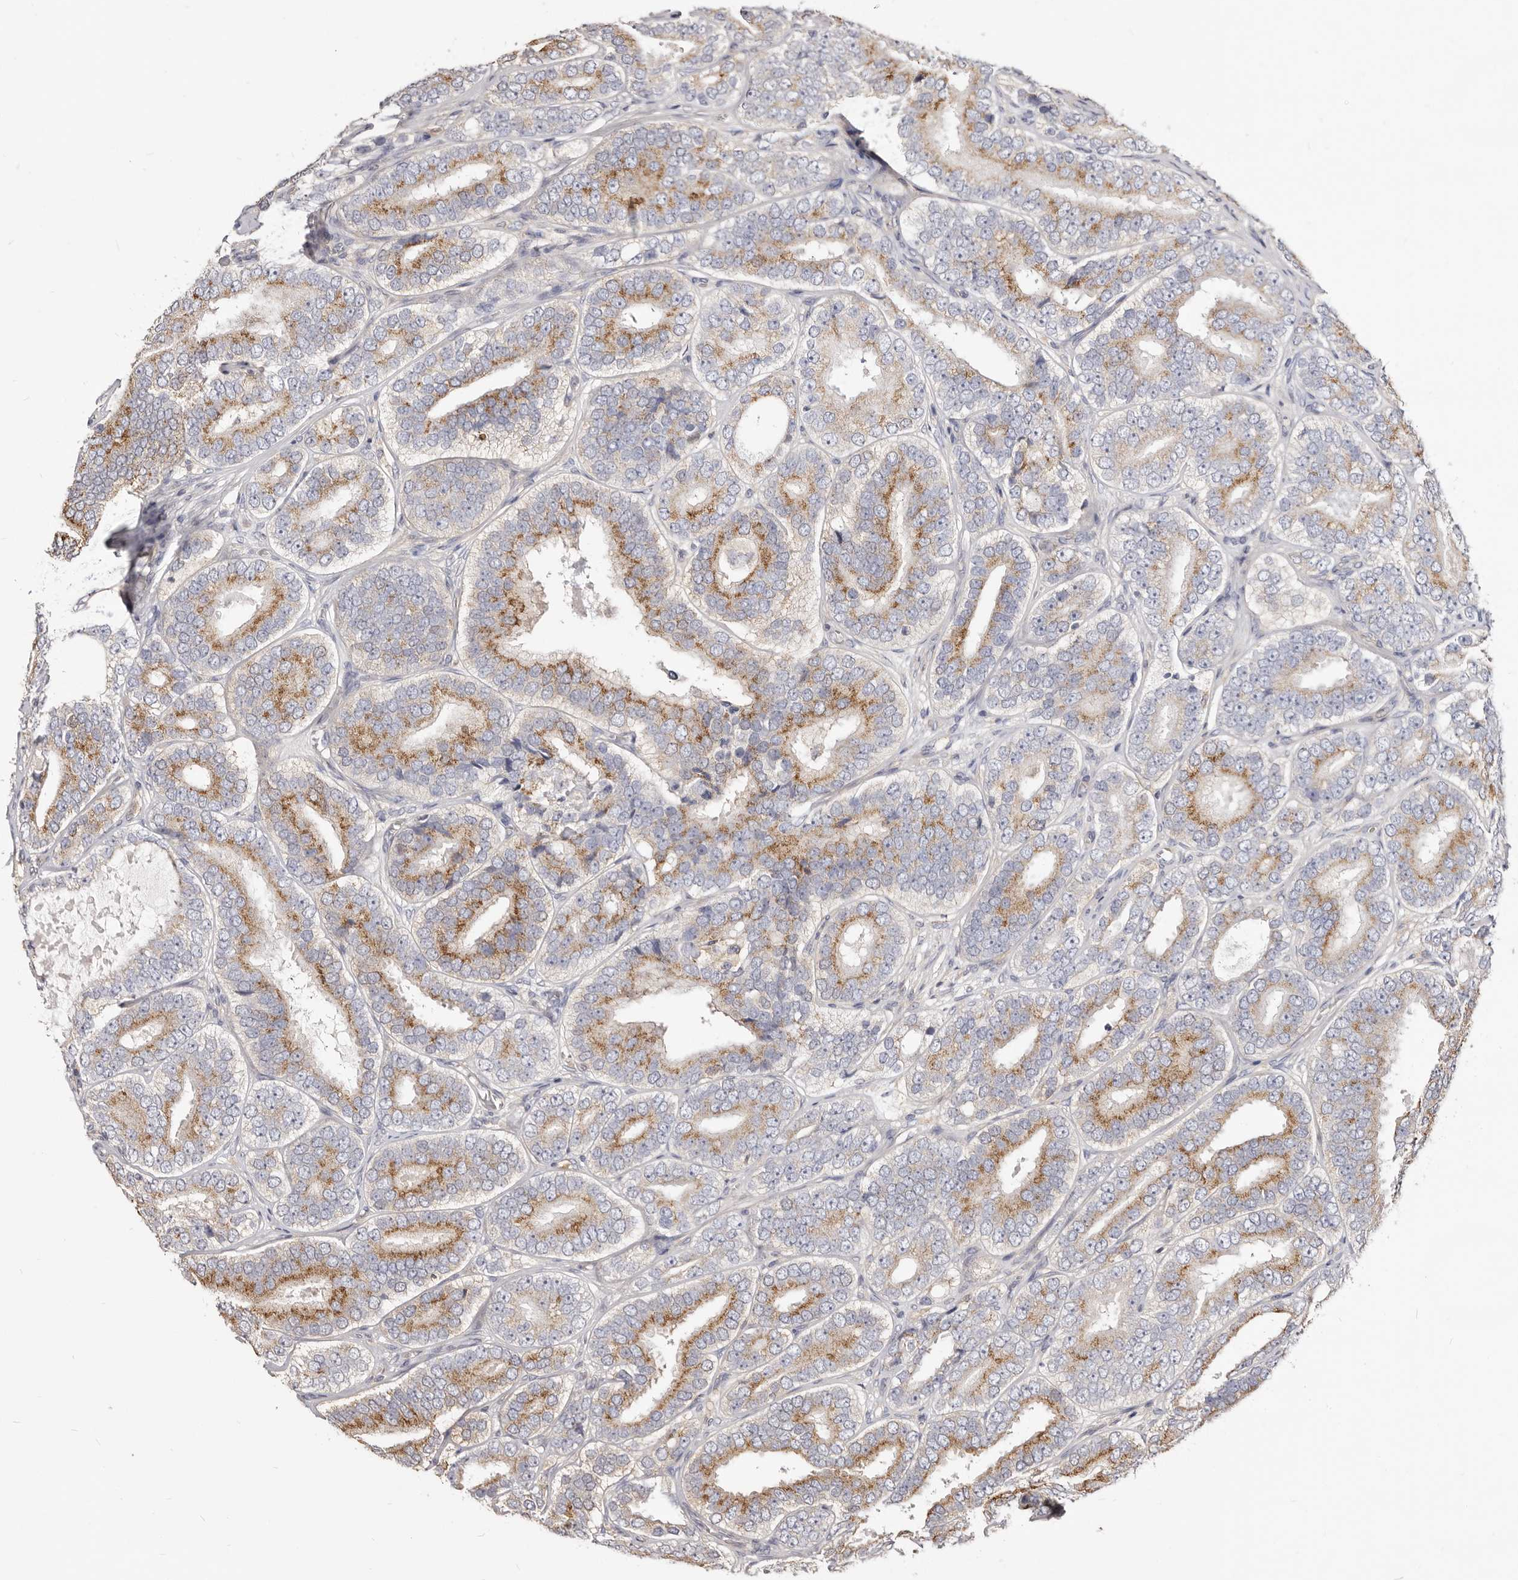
{"staining": {"intensity": "moderate", "quantity": ">75%", "location": "cytoplasmic/membranous"}, "tissue": "prostate cancer", "cell_type": "Tumor cells", "image_type": "cancer", "snomed": [{"axis": "morphology", "description": "Adenocarcinoma, High grade"}, {"axis": "topography", "description": "Prostate"}], "caption": "About >75% of tumor cells in human prostate cancer demonstrate moderate cytoplasmic/membranous protein positivity as visualized by brown immunohistochemical staining.", "gene": "LRRC25", "patient": {"sex": "male", "age": 56}}